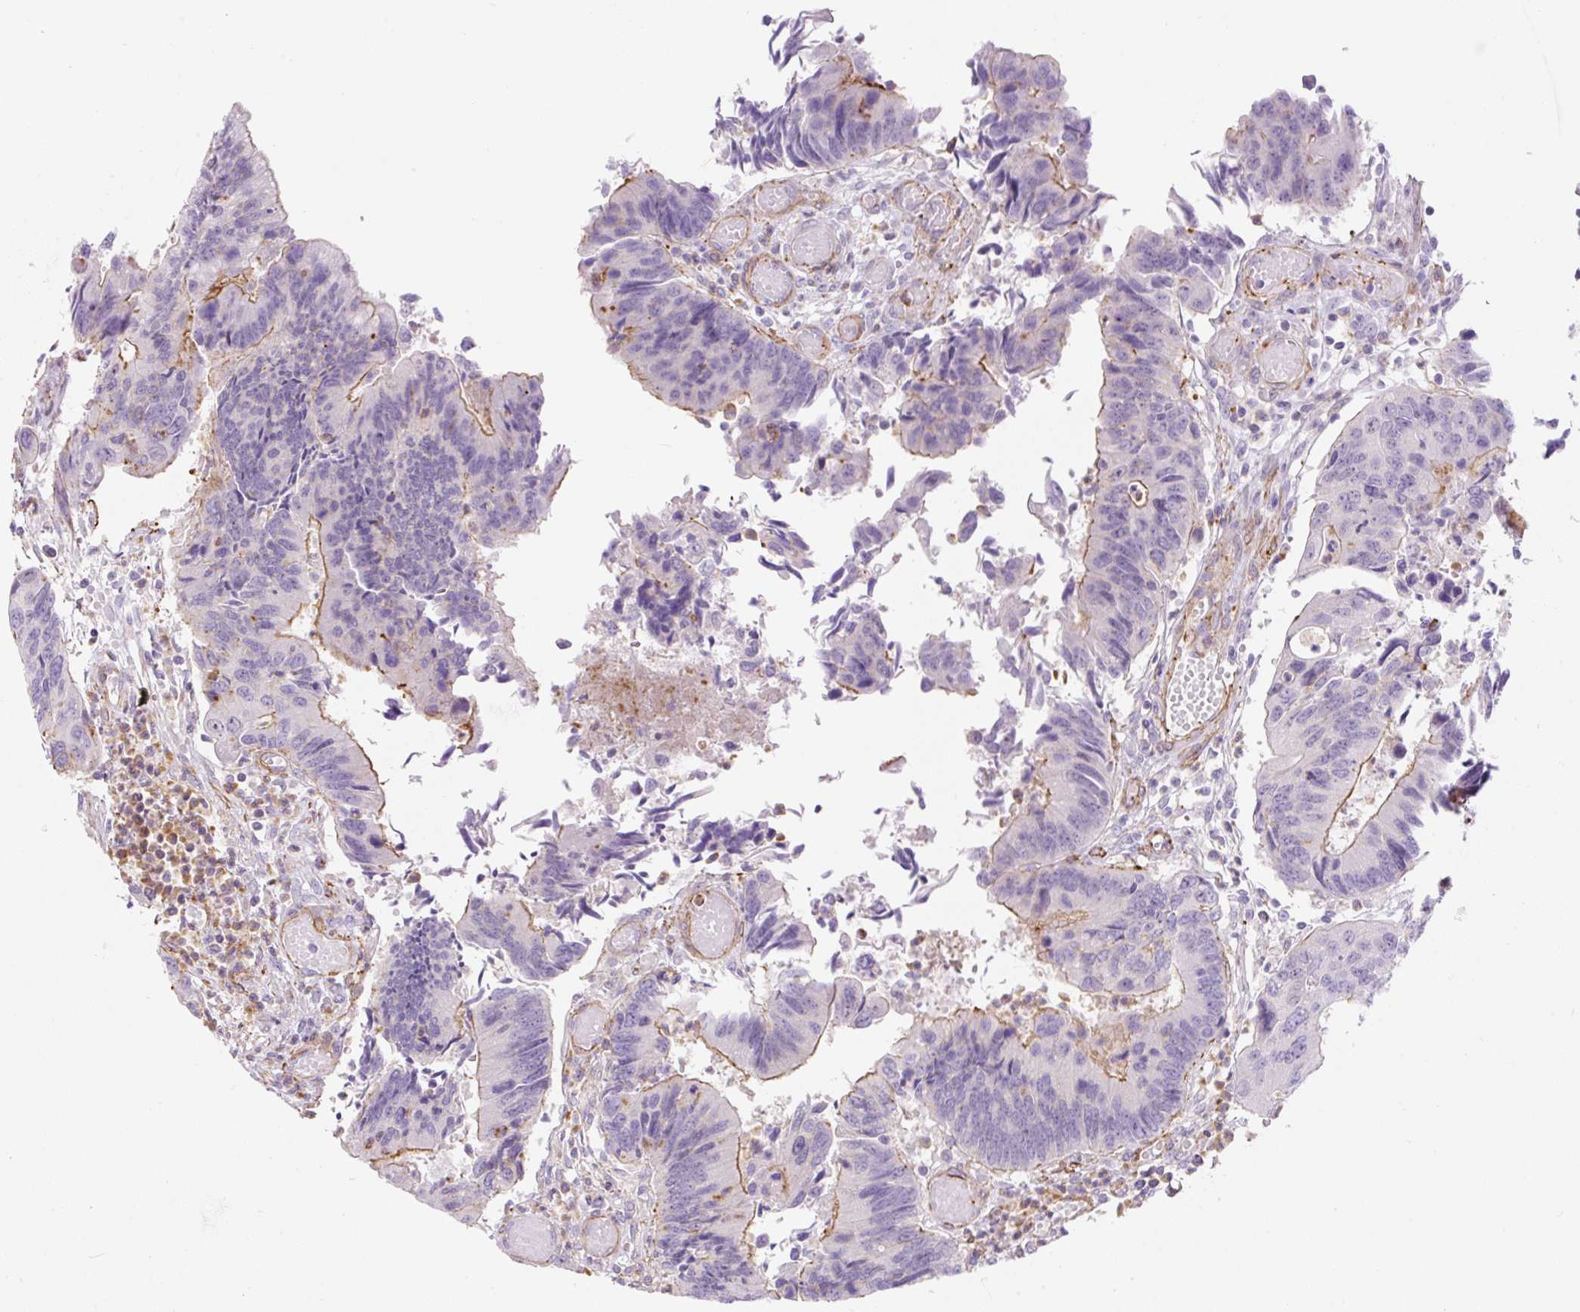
{"staining": {"intensity": "moderate", "quantity": "25%-75%", "location": "cytoplasmic/membranous"}, "tissue": "colorectal cancer", "cell_type": "Tumor cells", "image_type": "cancer", "snomed": [{"axis": "morphology", "description": "Adenocarcinoma, NOS"}, {"axis": "topography", "description": "Colon"}], "caption": "Colorectal adenocarcinoma stained with DAB IHC exhibits medium levels of moderate cytoplasmic/membranous expression in approximately 25%-75% of tumor cells.", "gene": "B3GALT5", "patient": {"sex": "female", "age": 67}}